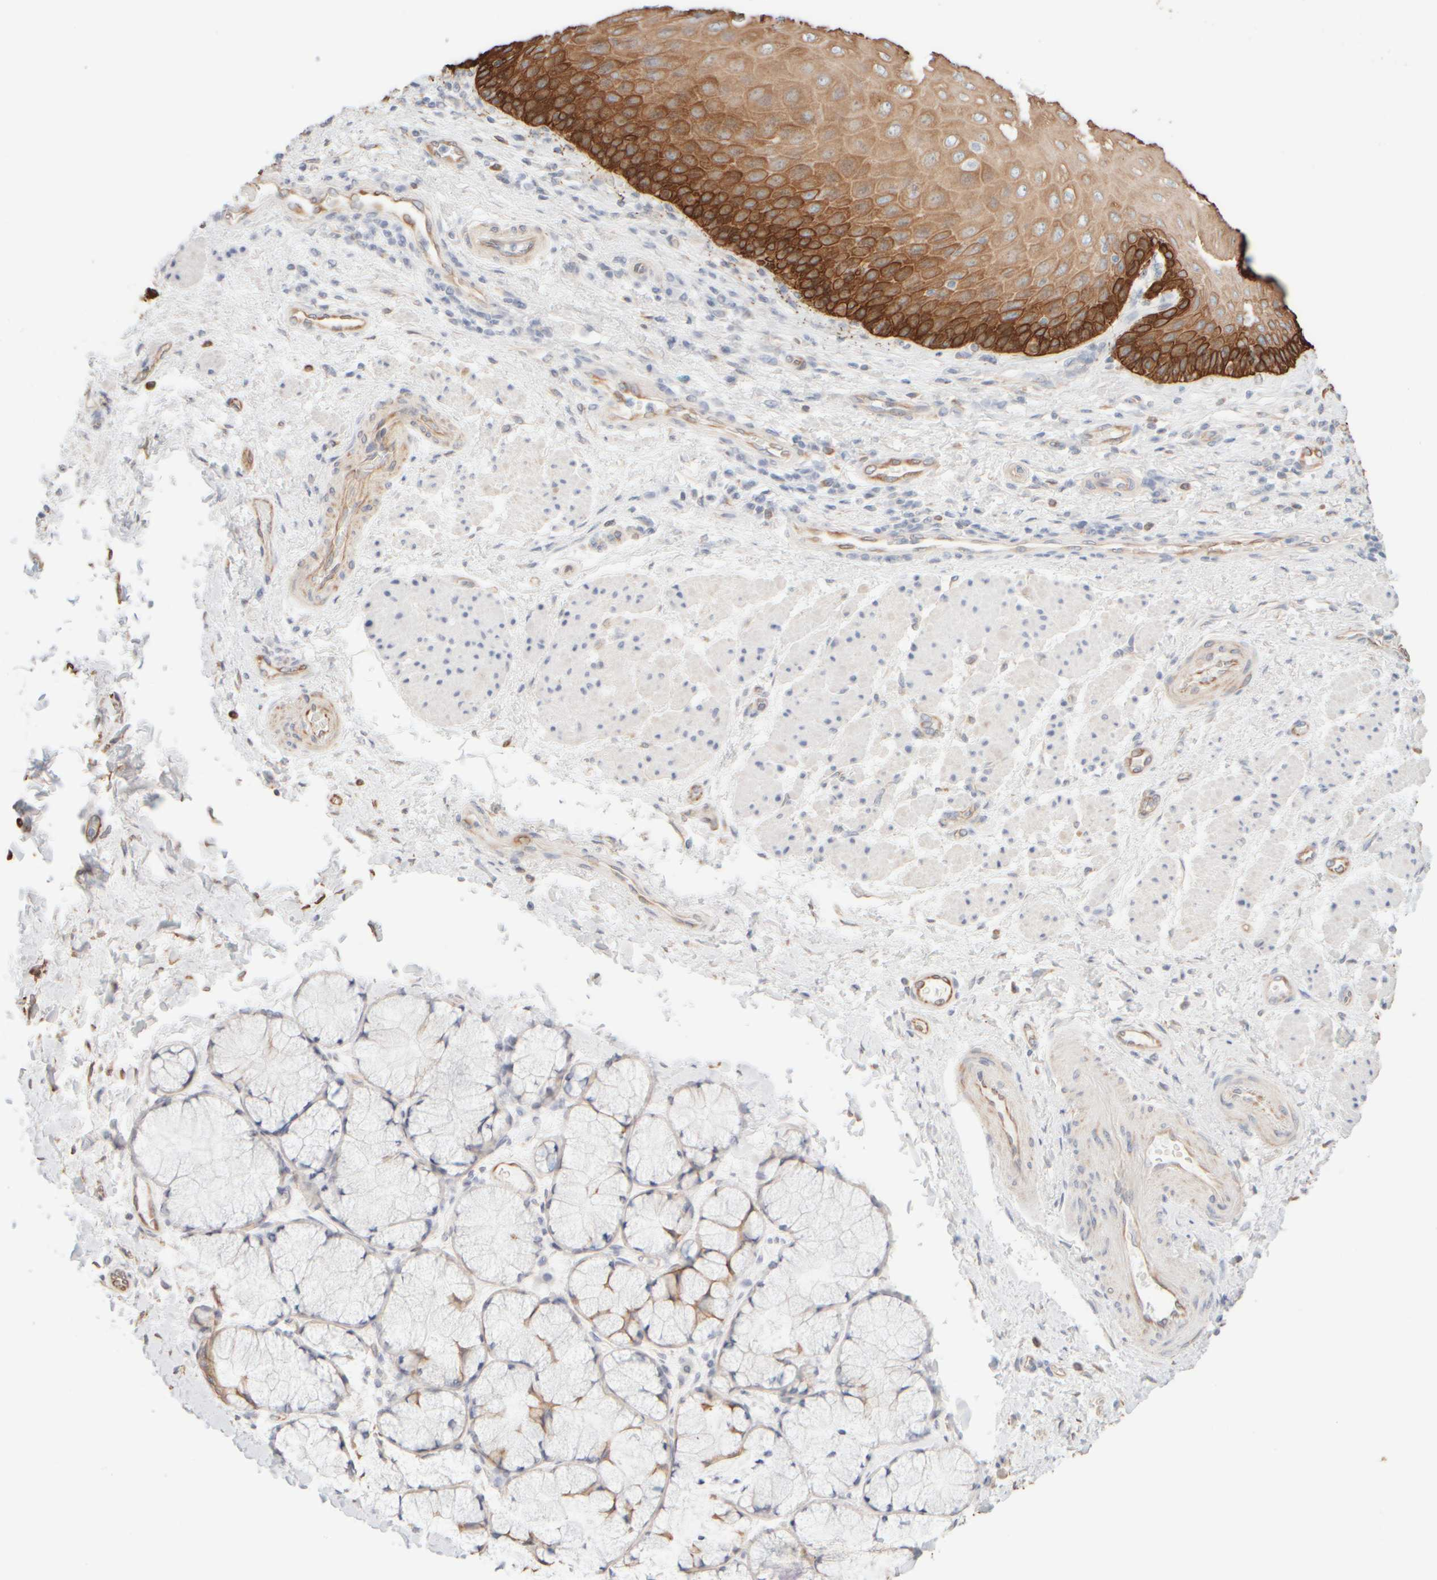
{"staining": {"intensity": "strong", "quantity": ">75%", "location": "cytoplasmic/membranous"}, "tissue": "esophagus", "cell_type": "Squamous epithelial cells", "image_type": "normal", "snomed": [{"axis": "morphology", "description": "Normal tissue, NOS"}, {"axis": "topography", "description": "Esophagus"}], "caption": "This is an image of immunohistochemistry (IHC) staining of unremarkable esophagus, which shows strong expression in the cytoplasmic/membranous of squamous epithelial cells.", "gene": "KRT15", "patient": {"sex": "male", "age": 54}}